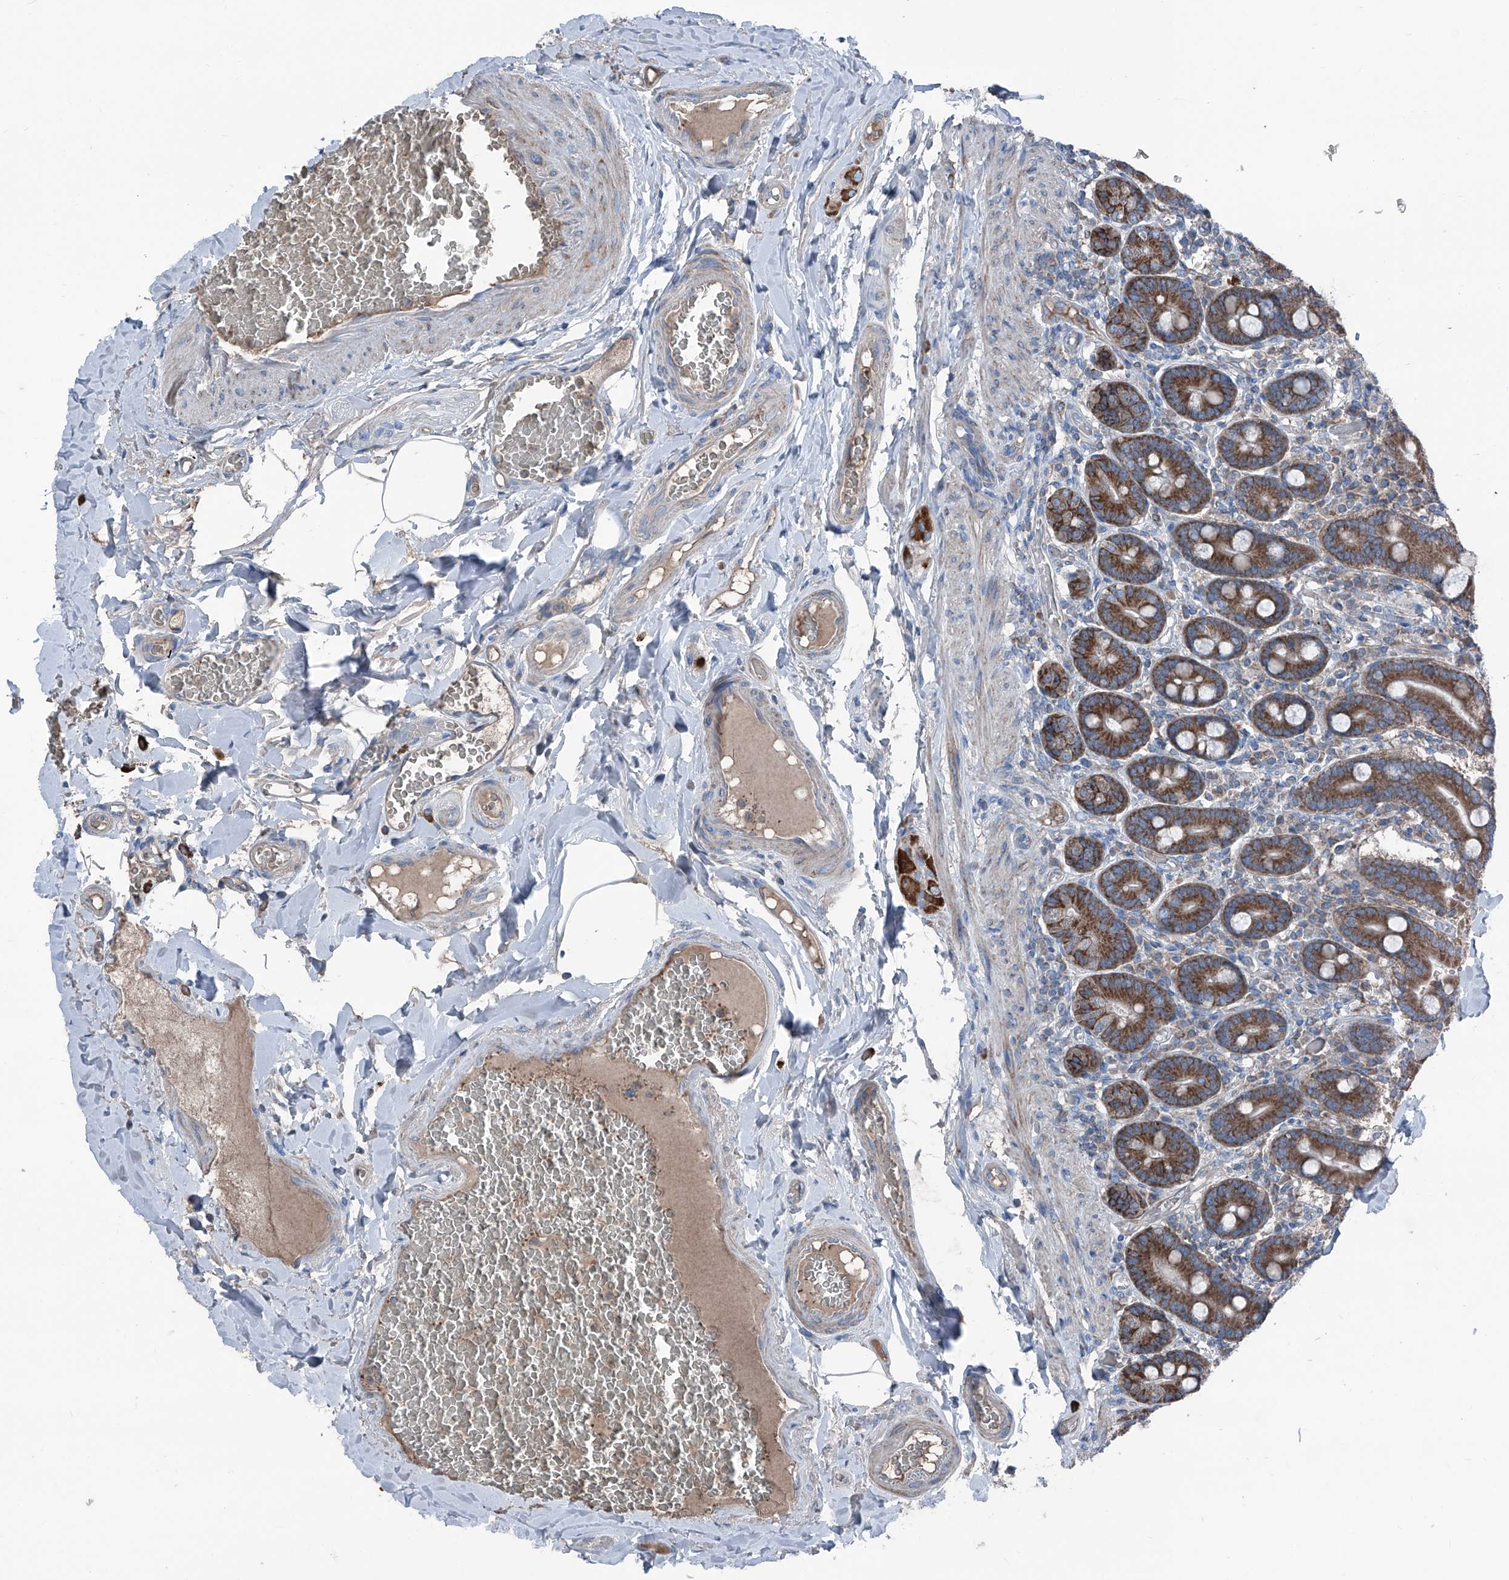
{"staining": {"intensity": "strong", "quantity": ">75%", "location": "cytoplasmic/membranous"}, "tissue": "duodenum", "cell_type": "Glandular cells", "image_type": "normal", "snomed": [{"axis": "morphology", "description": "Normal tissue, NOS"}, {"axis": "topography", "description": "Duodenum"}], "caption": "IHC staining of unremarkable duodenum, which displays high levels of strong cytoplasmic/membranous expression in approximately >75% of glandular cells indicating strong cytoplasmic/membranous protein positivity. The staining was performed using DAB (3,3'-diaminobenzidine) (brown) for protein detection and nuclei were counterstained in hematoxylin (blue).", "gene": "GPAT3", "patient": {"sex": "female", "age": 62}}